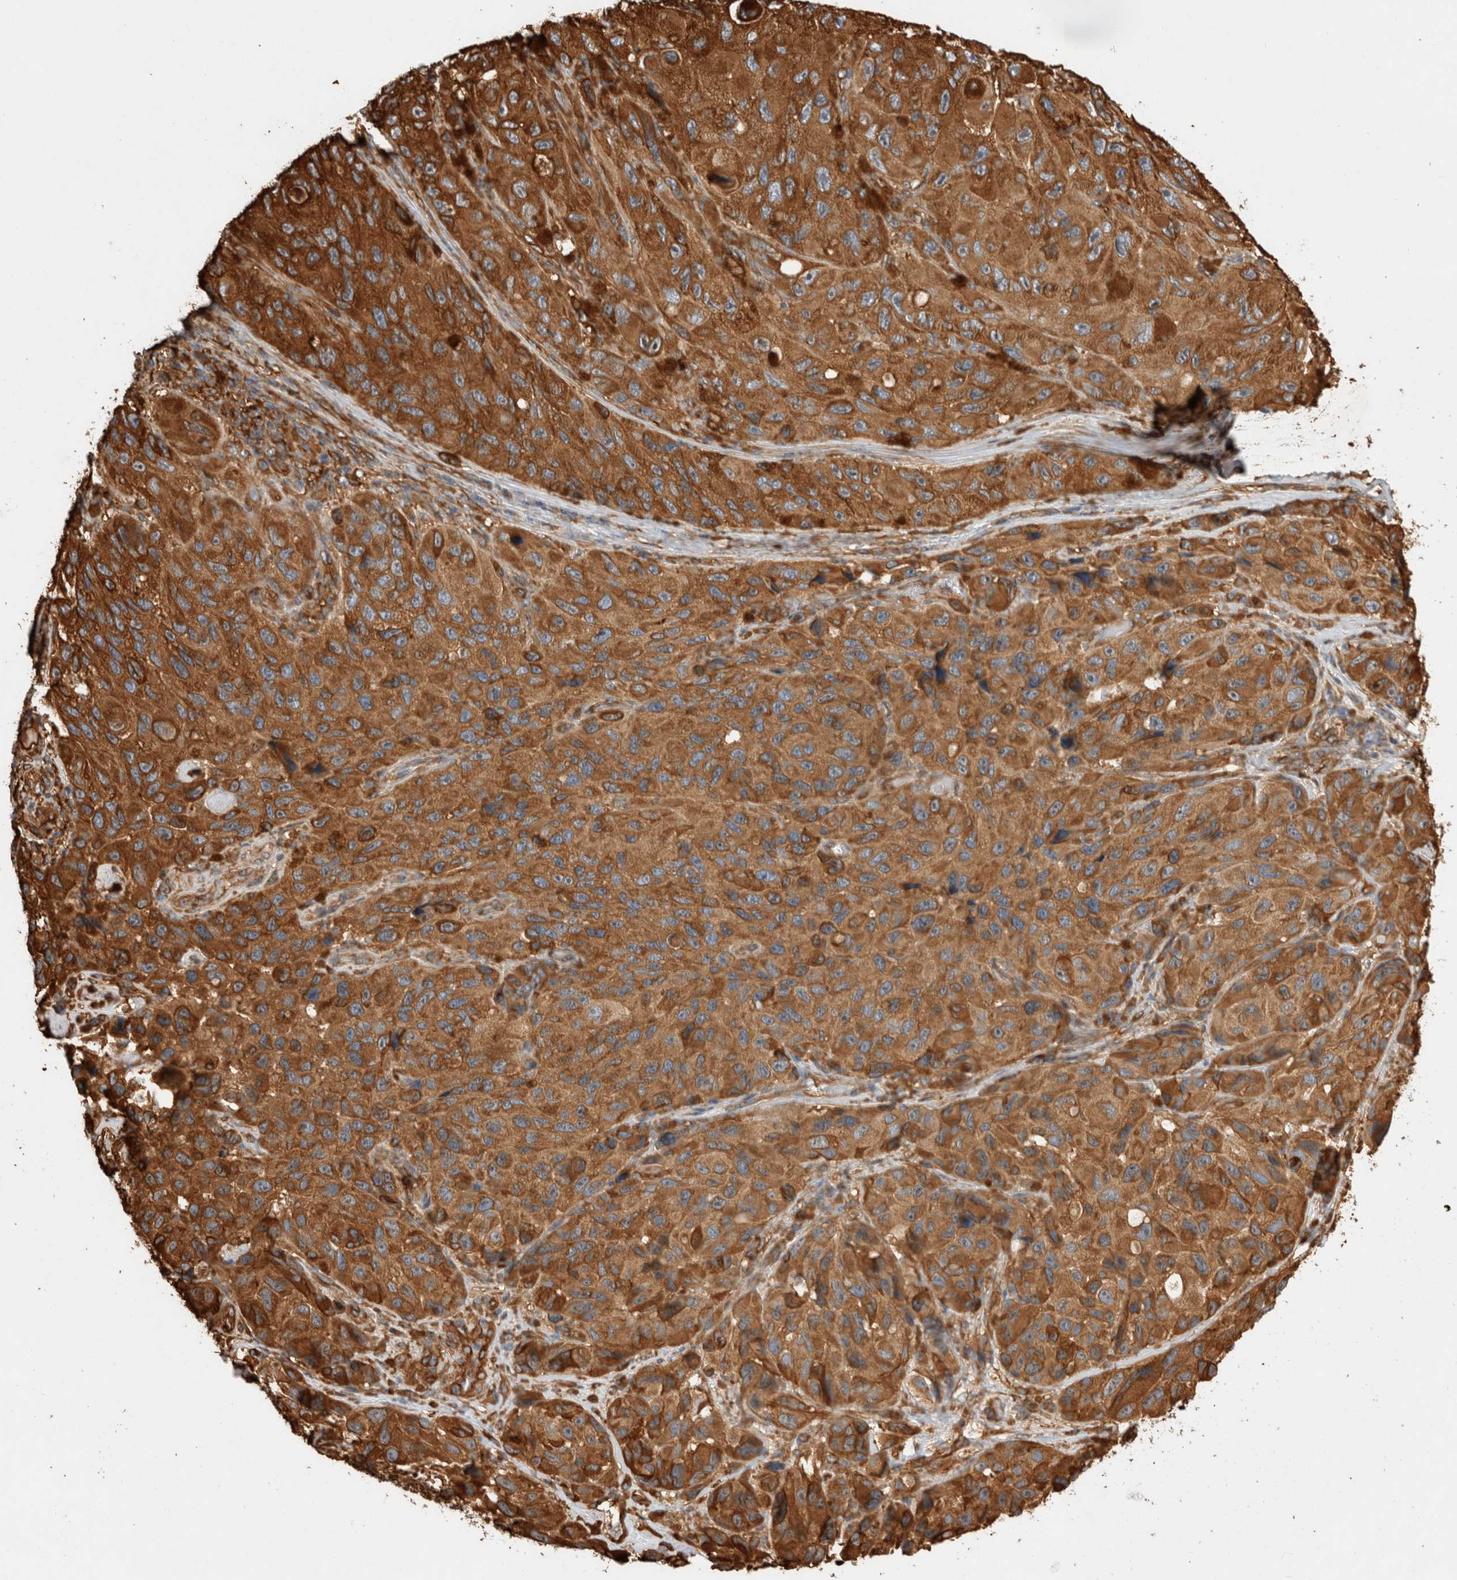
{"staining": {"intensity": "moderate", "quantity": ">75%", "location": "cytoplasmic/membranous"}, "tissue": "melanoma", "cell_type": "Tumor cells", "image_type": "cancer", "snomed": [{"axis": "morphology", "description": "Malignant melanoma, NOS"}, {"axis": "topography", "description": "Skin"}], "caption": "Moderate cytoplasmic/membranous protein staining is seen in about >75% of tumor cells in melanoma. The staining was performed using DAB, with brown indicating positive protein expression. Nuclei are stained blue with hematoxylin.", "gene": "ZNF397", "patient": {"sex": "female", "age": 73}}